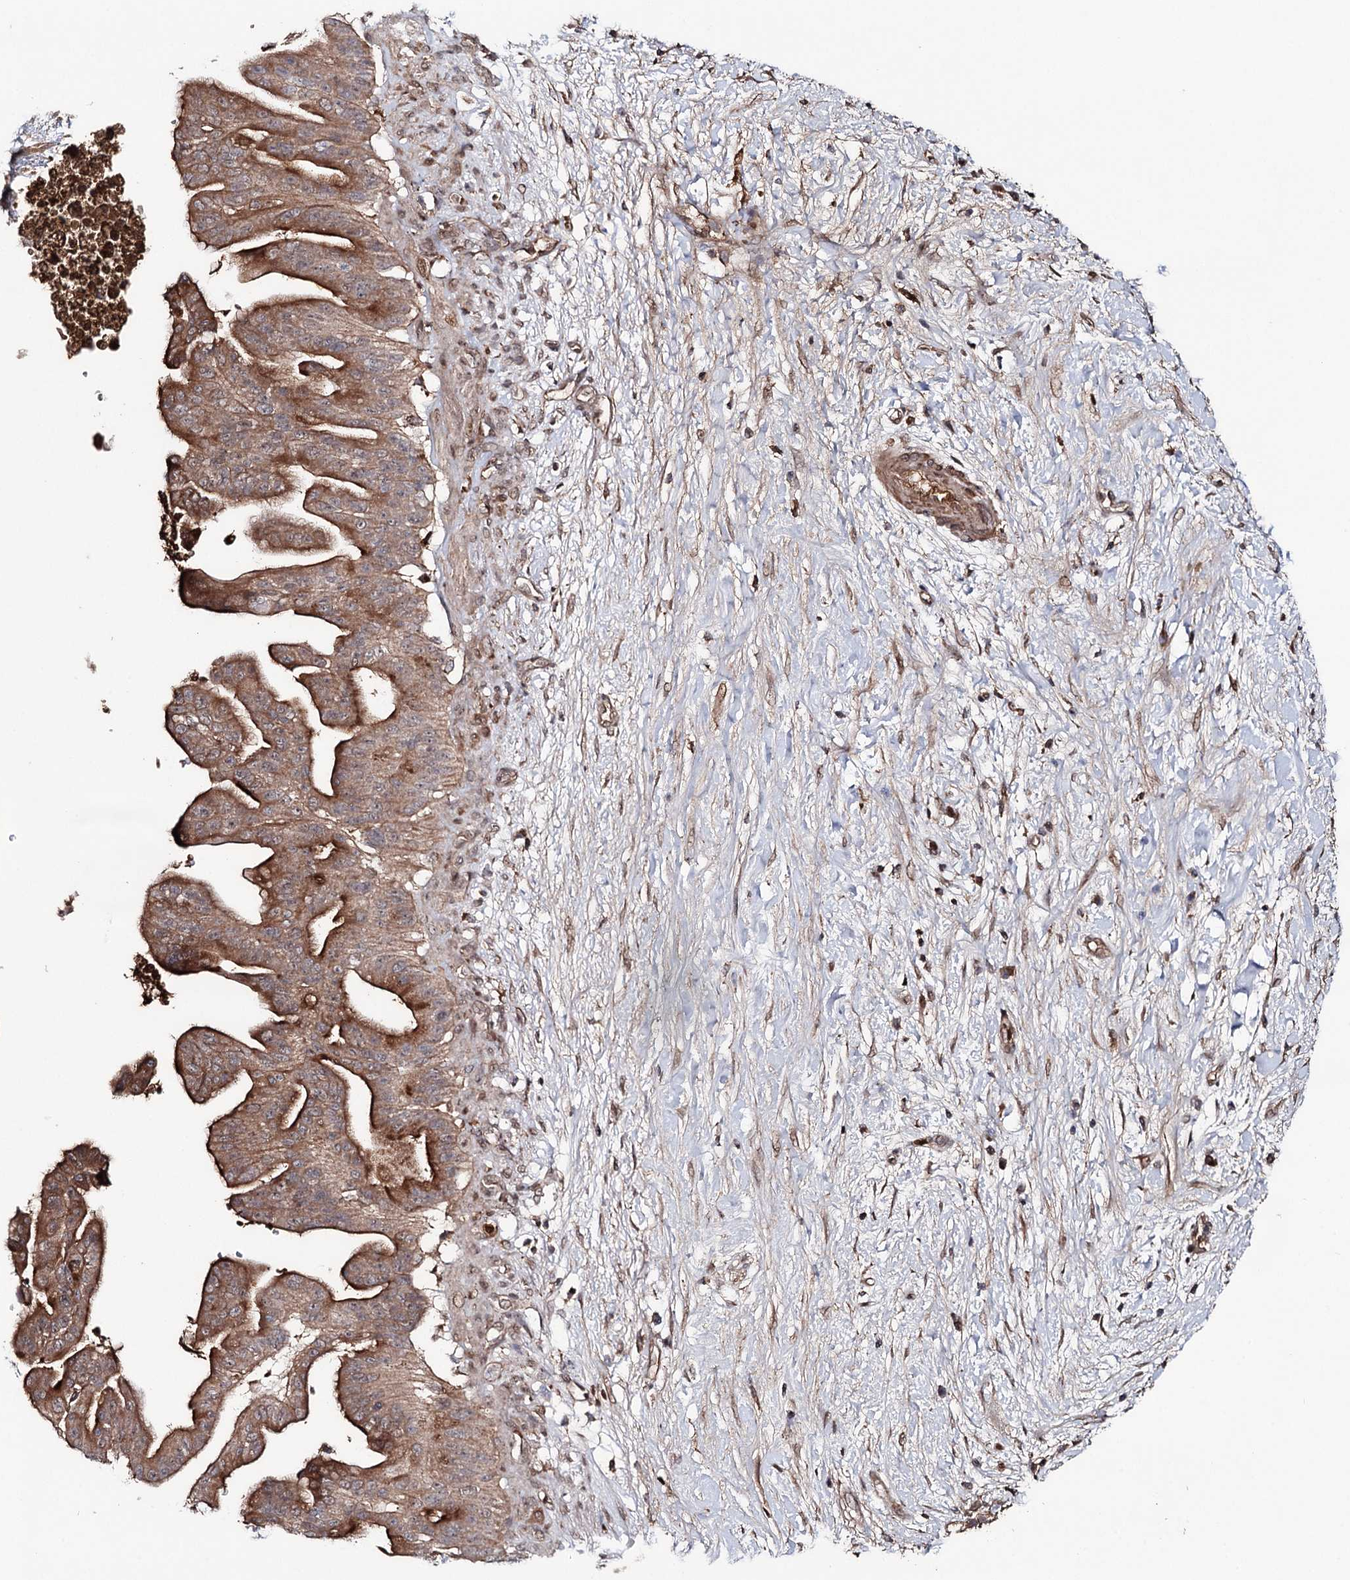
{"staining": {"intensity": "strong", "quantity": "25%-75%", "location": "cytoplasmic/membranous"}, "tissue": "pancreatic cancer", "cell_type": "Tumor cells", "image_type": "cancer", "snomed": [{"axis": "morphology", "description": "Adenocarcinoma, NOS"}, {"axis": "topography", "description": "Pancreas"}], "caption": "The image displays immunohistochemical staining of pancreatic cancer. There is strong cytoplasmic/membranous staining is present in about 25%-75% of tumor cells.", "gene": "MSANTD2", "patient": {"sex": "male", "age": 68}}